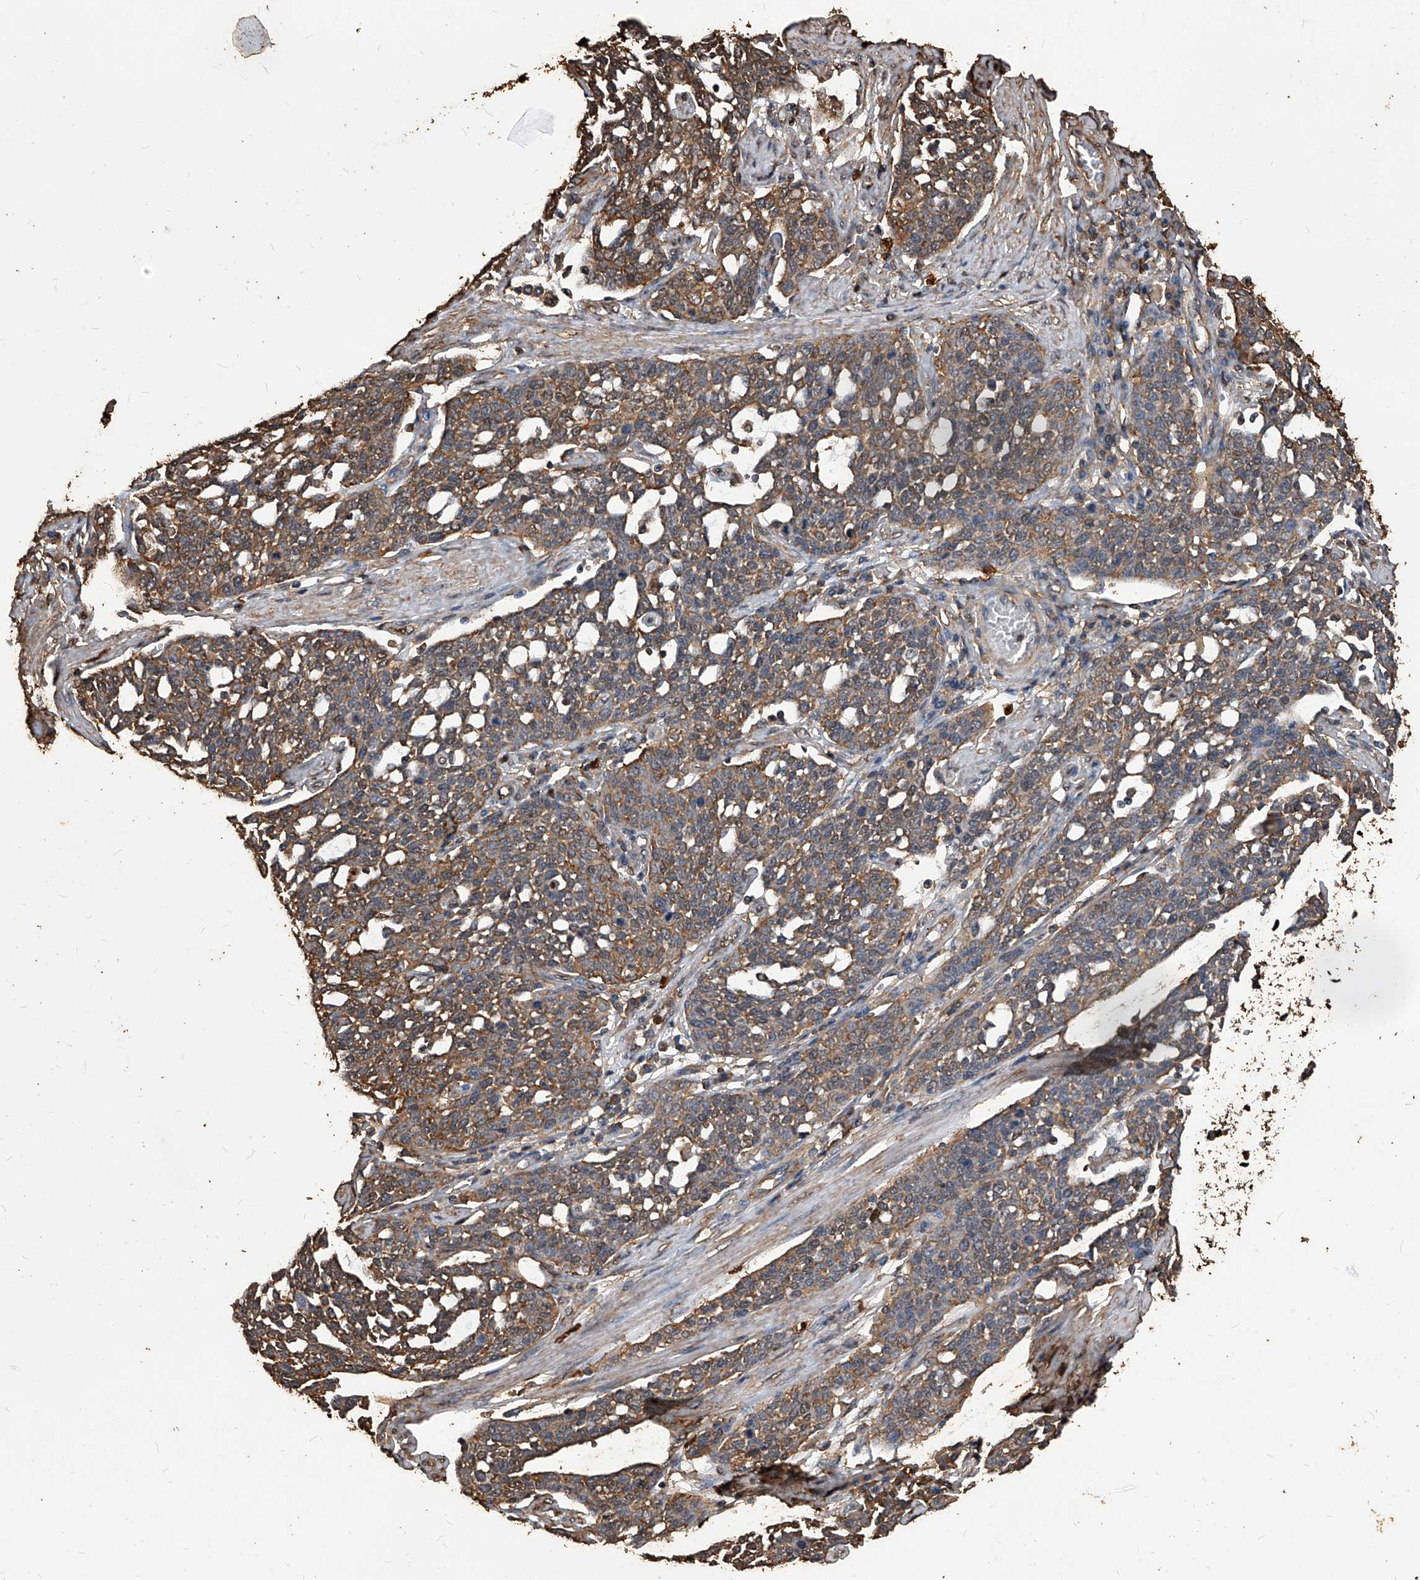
{"staining": {"intensity": "moderate", "quantity": ">75%", "location": "cytoplasmic/membranous"}, "tissue": "cervical cancer", "cell_type": "Tumor cells", "image_type": "cancer", "snomed": [{"axis": "morphology", "description": "Squamous cell carcinoma, NOS"}, {"axis": "topography", "description": "Cervix"}], "caption": "IHC image of neoplastic tissue: human cervical cancer (squamous cell carcinoma) stained using immunohistochemistry reveals medium levels of moderate protein expression localized specifically in the cytoplasmic/membranous of tumor cells, appearing as a cytoplasmic/membranous brown color.", "gene": "UCP2", "patient": {"sex": "female", "age": 34}}